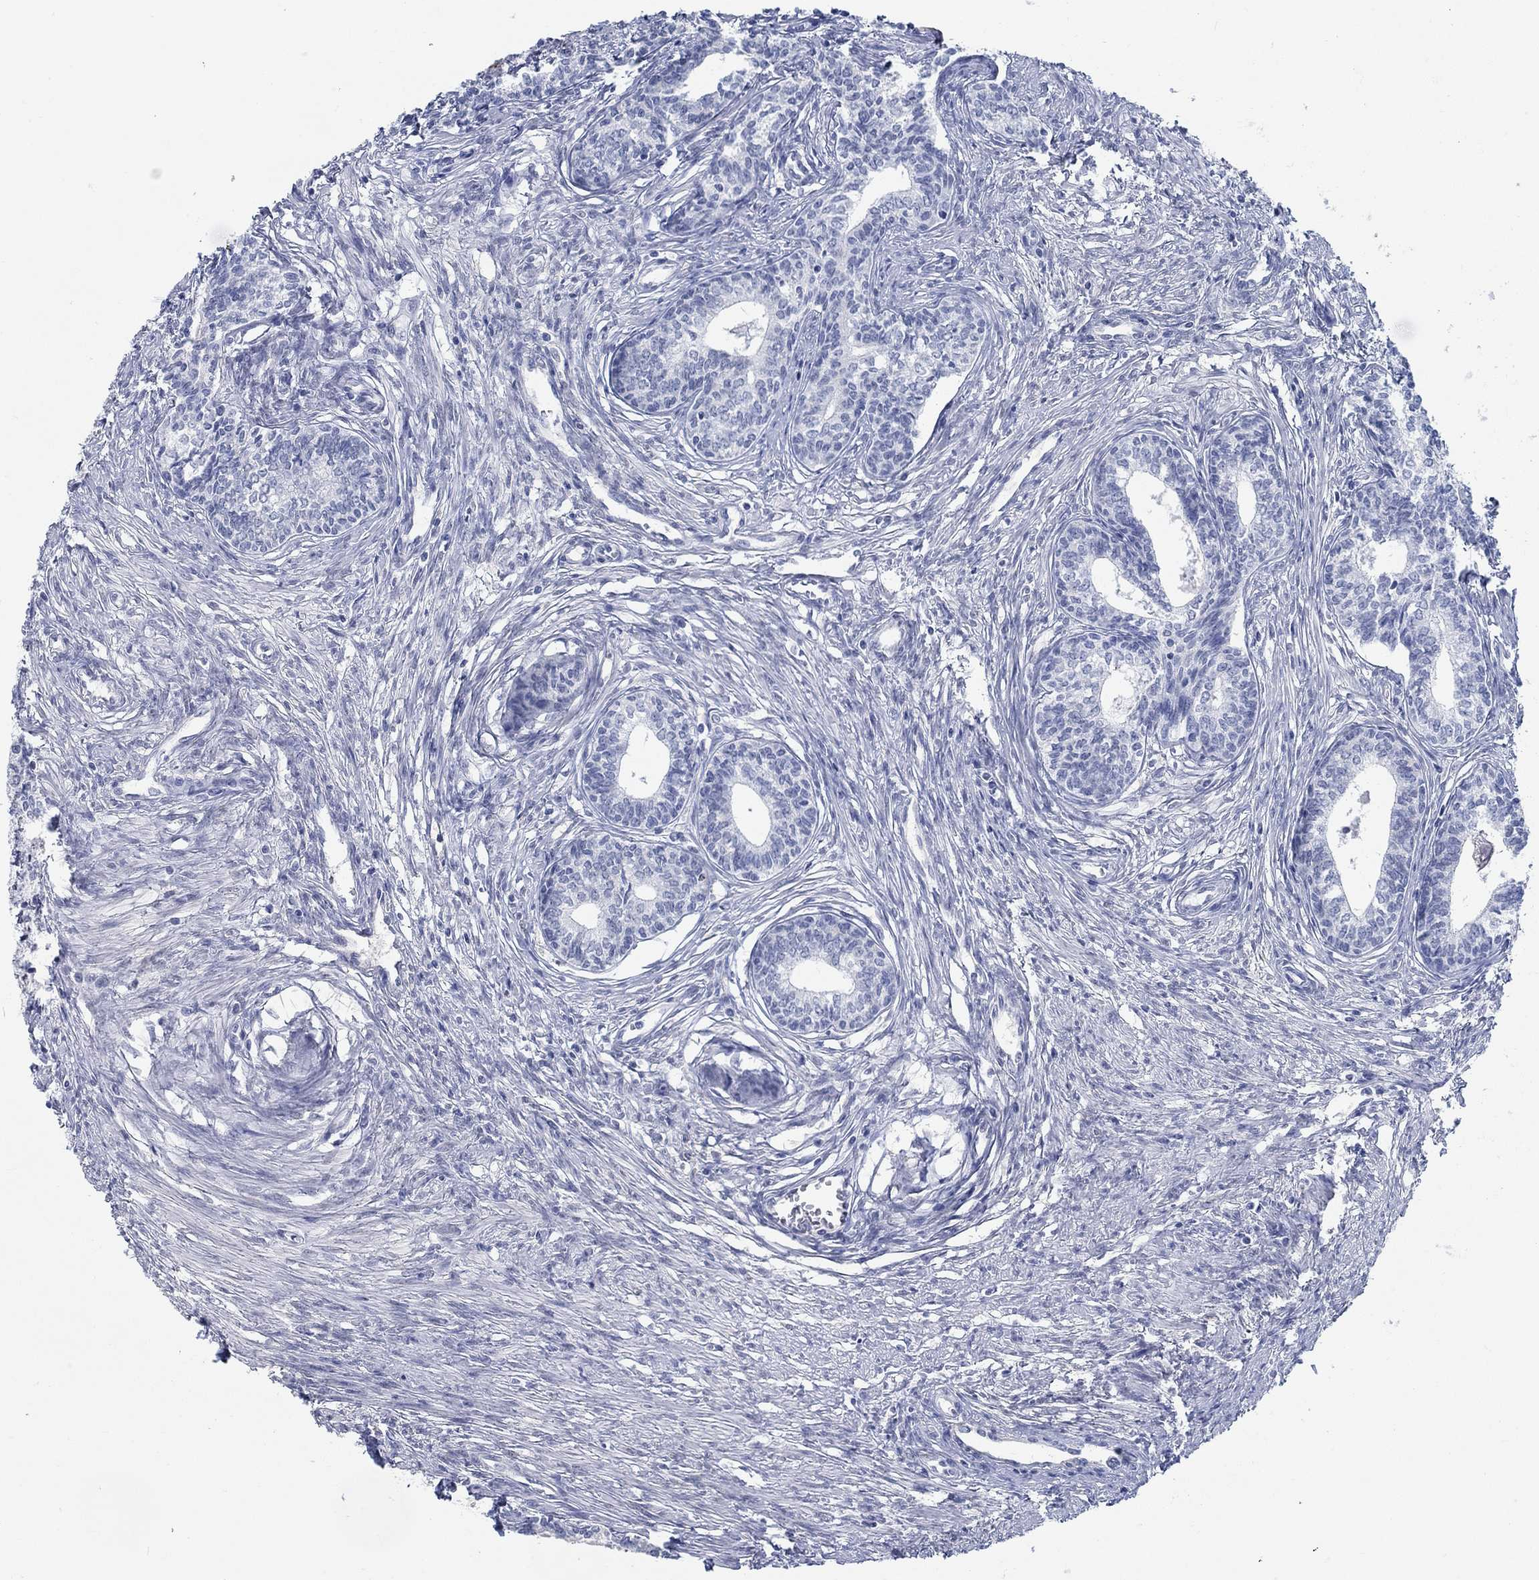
{"staining": {"intensity": "negative", "quantity": "none", "location": "none"}, "tissue": "prostate", "cell_type": "Glandular cells", "image_type": "normal", "snomed": [{"axis": "morphology", "description": "Normal tissue, NOS"}, {"axis": "topography", "description": "Prostate"}], "caption": "DAB immunohistochemical staining of unremarkable prostate displays no significant expression in glandular cells. (DAB immunohistochemistry with hematoxylin counter stain).", "gene": "TEKT4", "patient": {"sex": "male", "age": 60}}